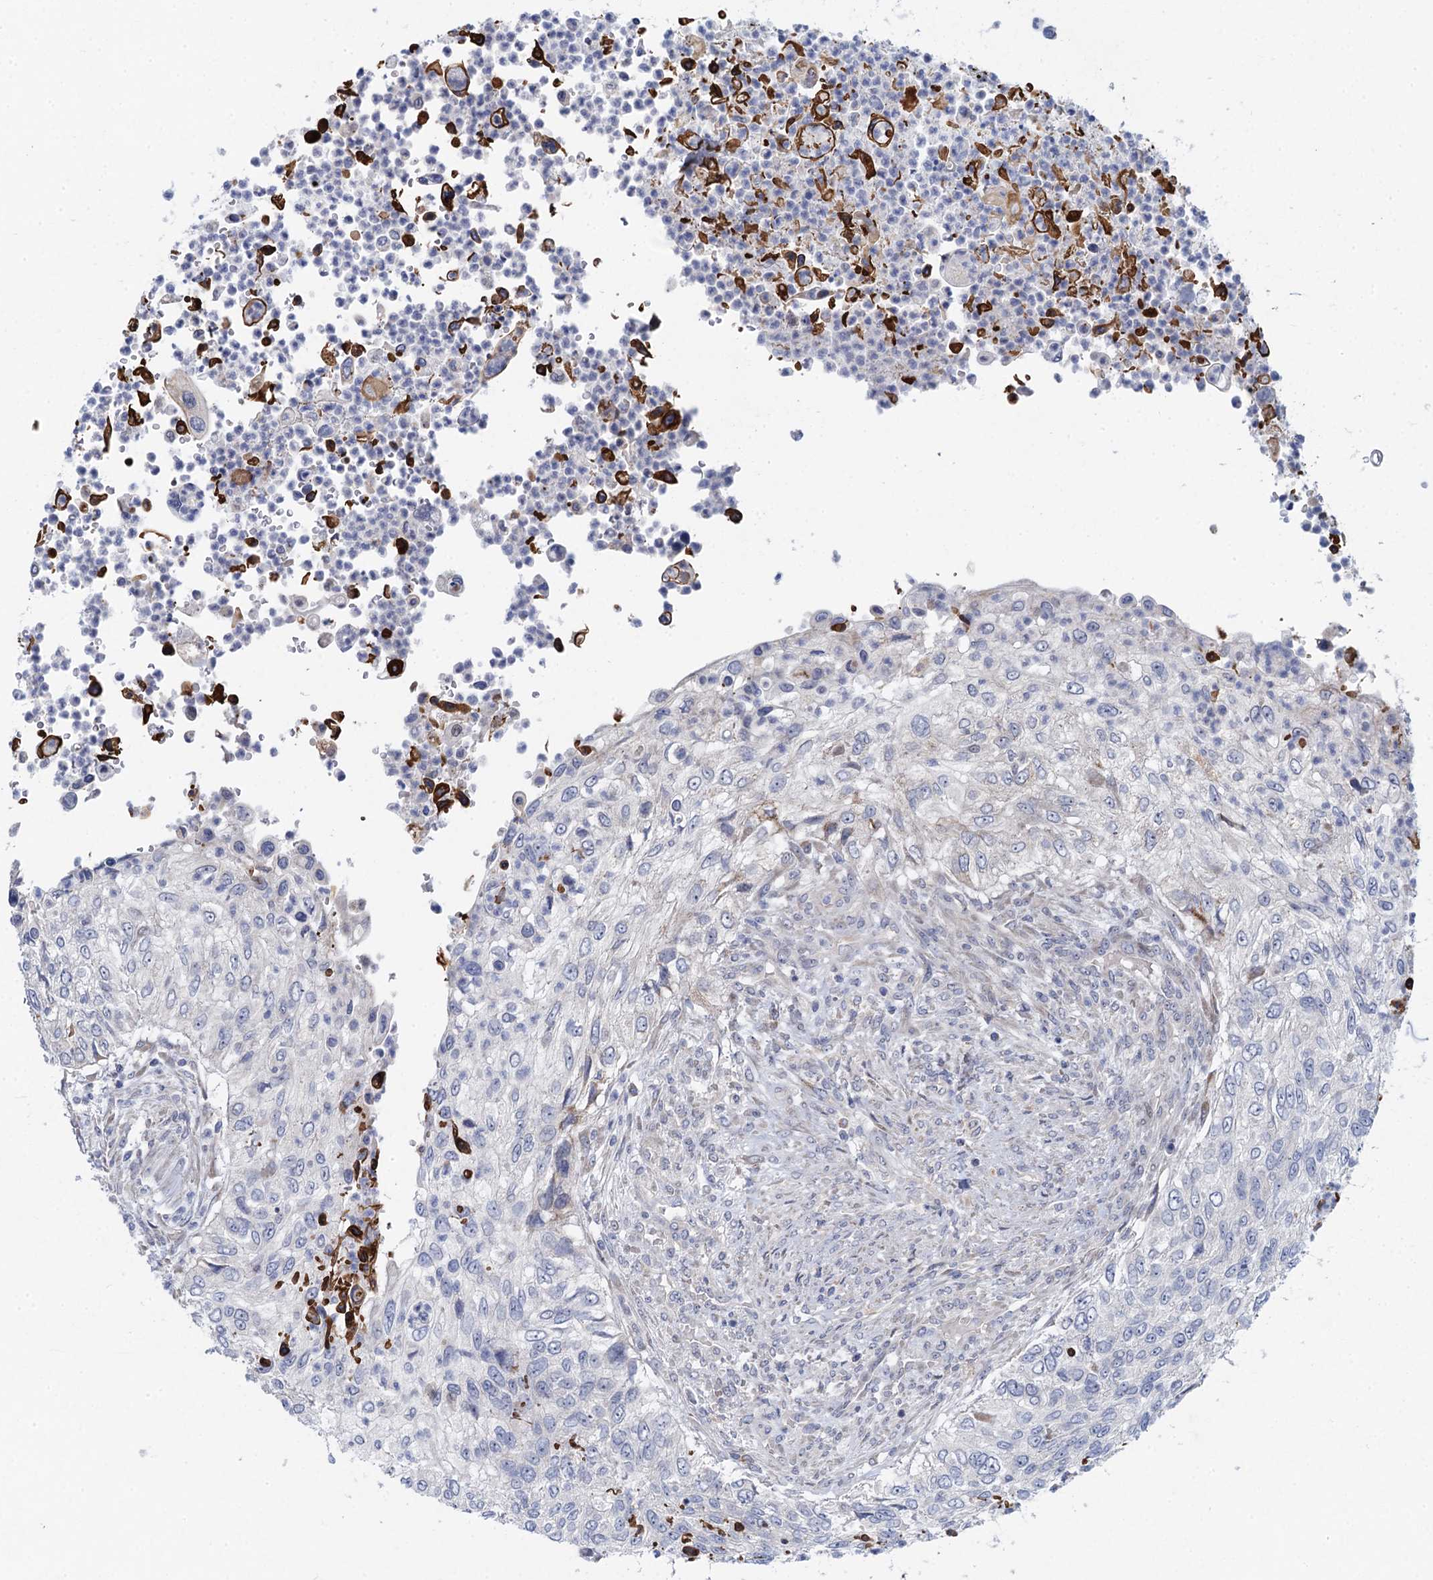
{"staining": {"intensity": "negative", "quantity": "none", "location": "none"}, "tissue": "urothelial cancer", "cell_type": "Tumor cells", "image_type": "cancer", "snomed": [{"axis": "morphology", "description": "Urothelial carcinoma, High grade"}, {"axis": "topography", "description": "Urinary bladder"}], "caption": "This image is of urothelial cancer stained with IHC to label a protein in brown with the nuclei are counter-stained blue. There is no staining in tumor cells. (Immunohistochemistry (ihc), brightfield microscopy, high magnification).", "gene": "QPCTL", "patient": {"sex": "female", "age": 60}}